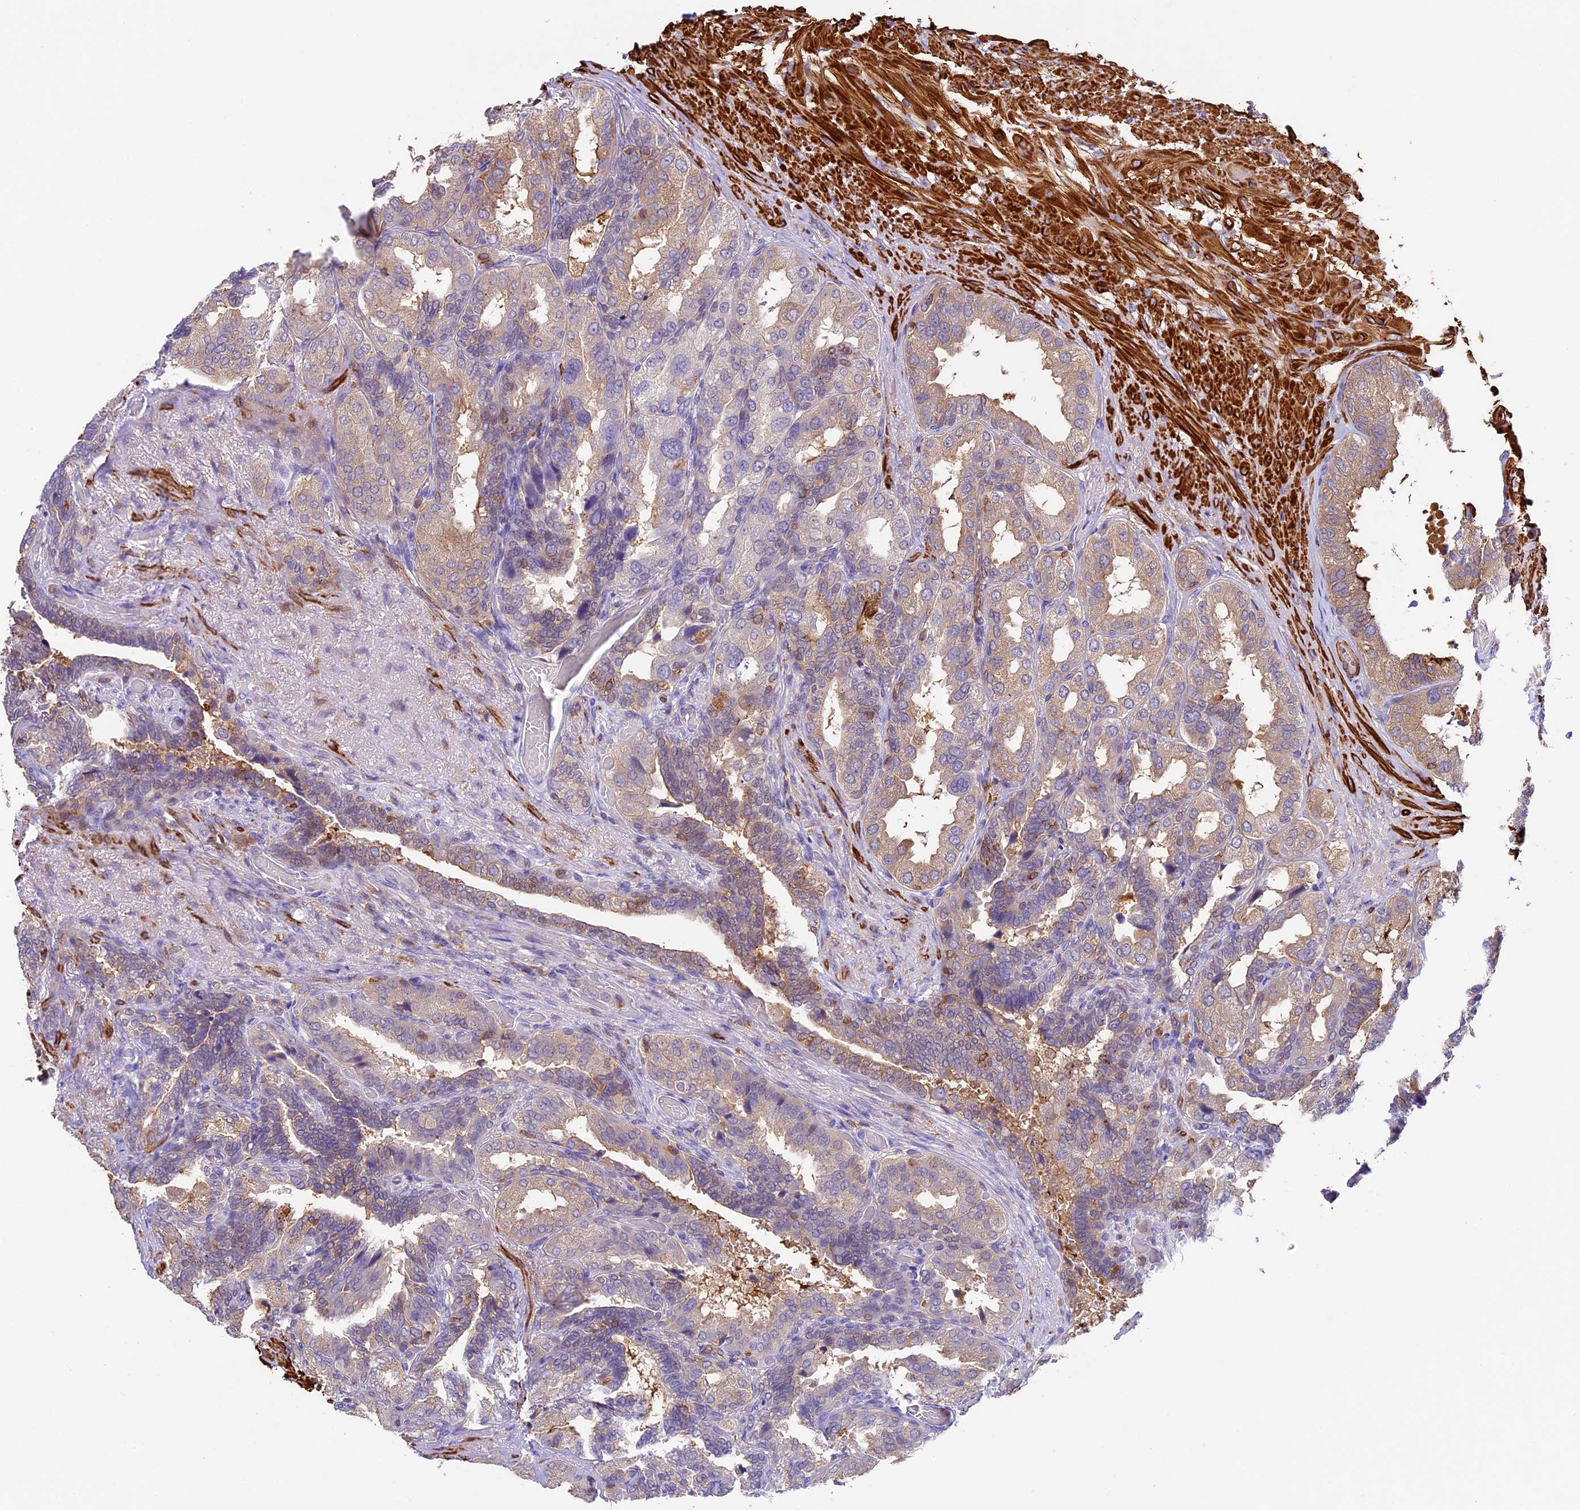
{"staining": {"intensity": "weak", "quantity": ">75%", "location": "cytoplasmic/membranous"}, "tissue": "seminal vesicle", "cell_type": "Glandular cells", "image_type": "normal", "snomed": [{"axis": "morphology", "description": "Normal tissue, NOS"}, {"axis": "topography", "description": "Seminal veicle"}, {"axis": "topography", "description": "Peripheral nerve tissue"}], "caption": "Immunohistochemistry (IHC) of unremarkable human seminal vesicle shows low levels of weak cytoplasmic/membranous staining in about >75% of glandular cells. (DAB (3,3'-diaminobenzidine) = brown stain, brightfield microscopy at high magnification).", "gene": "TBC1D1", "patient": {"sex": "male", "age": 63}}